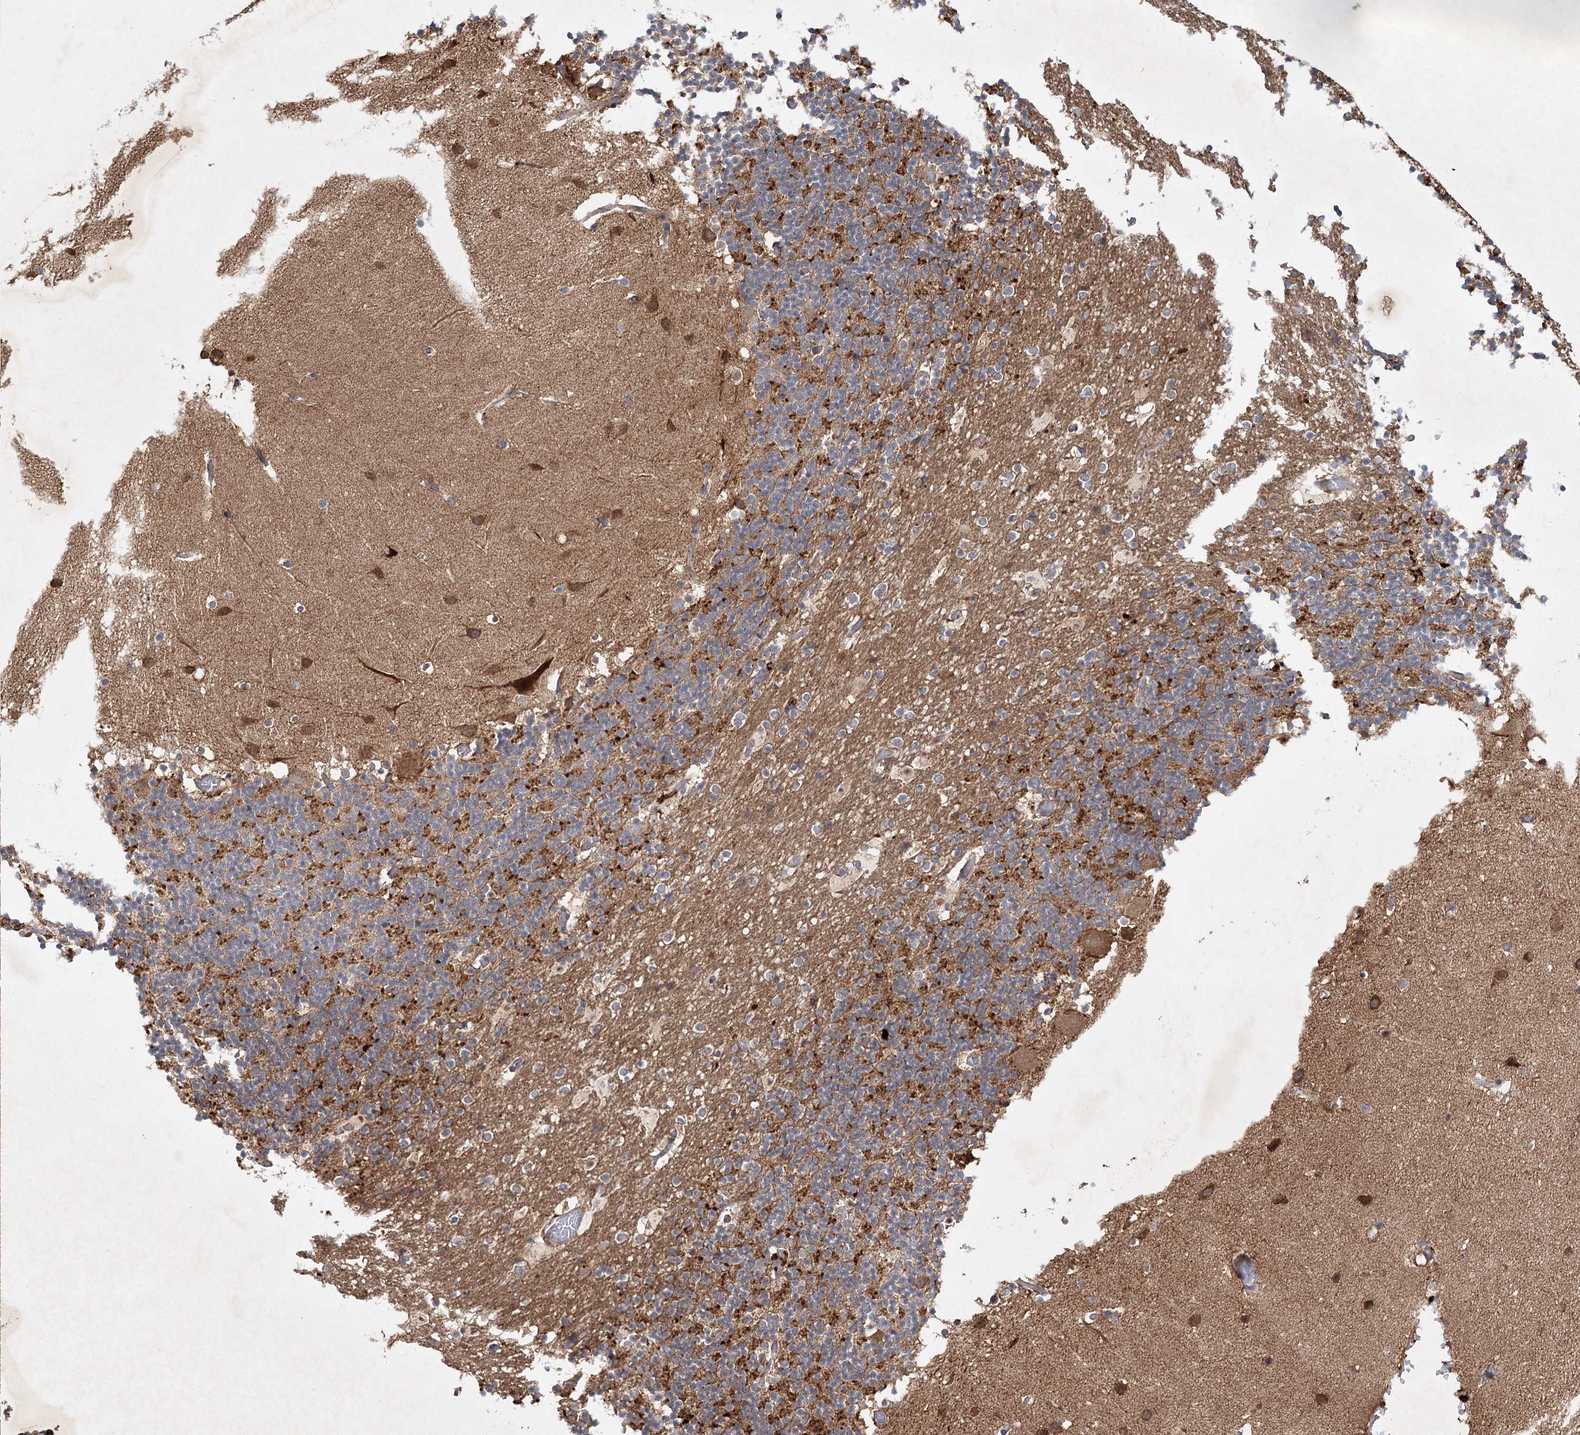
{"staining": {"intensity": "moderate", "quantity": "25%-75%", "location": "cytoplasmic/membranous"}, "tissue": "cerebellum", "cell_type": "Cells in granular layer", "image_type": "normal", "snomed": [{"axis": "morphology", "description": "Normal tissue, NOS"}, {"axis": "topography", "description": "Cerebellum"}], "caption": "This image demonstrates benign cerebellum stained with immunohistochemistry to label a protein in brown. The cytoplasmic/membranous of cells in granular layer show moderate positivity for the protein. Nuclei are counter-stained blue.", "gene": "MAP3K13", "patient": {"sex": "male", "age": 57}}